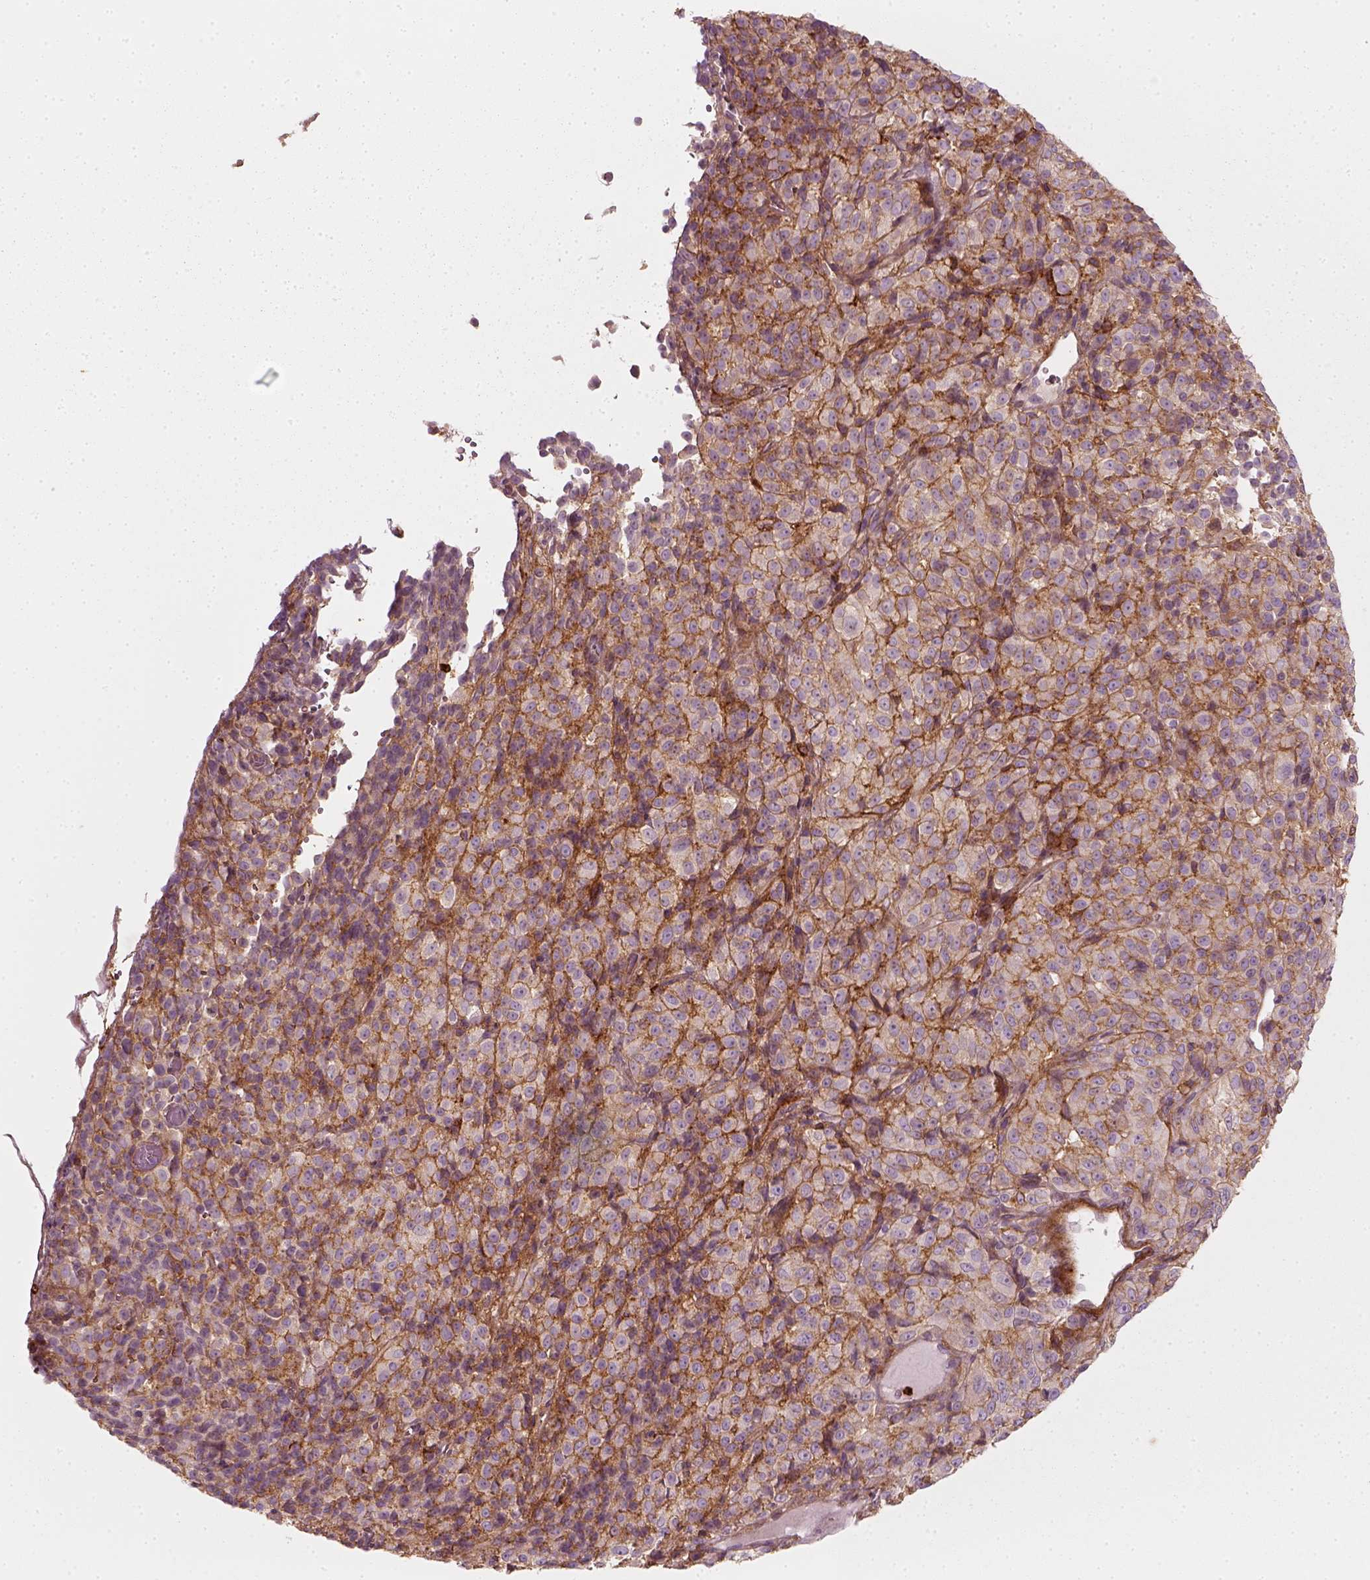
{"staining": {"intensity": "moderate", "quantity": ">75%", "location": "cytoplasmic/membranous"}, "tissue": "melanoma", "cell_type": "Tumor cells", "image_type": "cancer", "snomed": [{"axis": "morphology", "description": "Malignant melanoma, Metastatic site"}, {"axis": "topography", "description": "Brain"}], "caption": "Immunohistochemical staining of malignant melanoma (metastatic site) exhibits medium levels of moderate cytoplasmic/membranous protein positivity in about >75% of tumor cells.", "gene": "NPTN", "patient": {"sex": "female", "age": 56}}